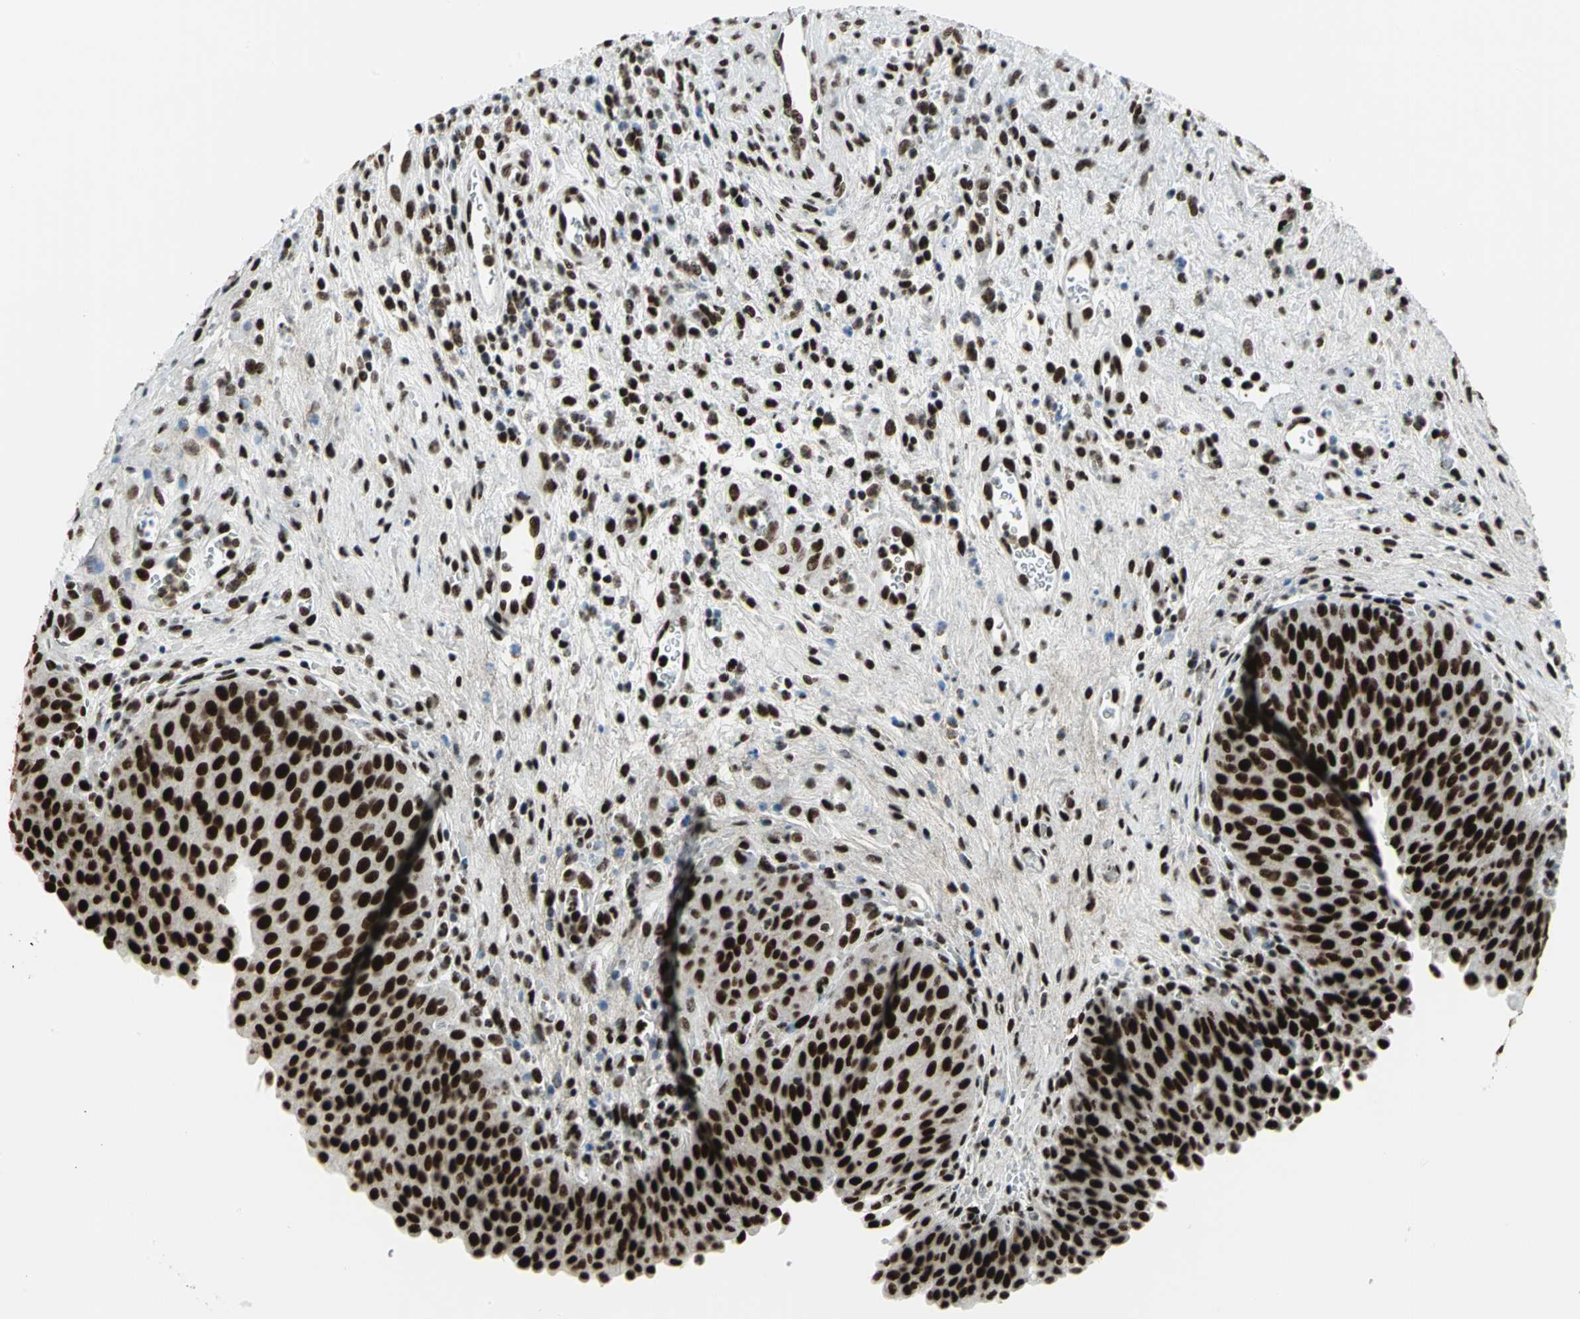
{"staining": {"intensity": "strong", "quantity": ">75%", "location": "nuclear"}, "tissue": "urinary bladder", "cell_type": "Urothelial cells", "image_type": "normal", "snomed": [{"axis": "morphology", "description": "Normal tissue, NOS"}, {"axis": "morphology", "description": "Dysplasia, NOS"}, {"axis": "topography", "description": "Urinary bladder"}], "caption": "High-power microscopy captured an immunohistochemistry micrograph of unremarkable urinary bladder, revealing strong nuclear positivity in about >75% of urothelial cells. (brown staining indicates protein expression, while blue staining denotes nuclei).", "gene": "SMARCA4", "patient": {"sex": "male", "age": 35}}